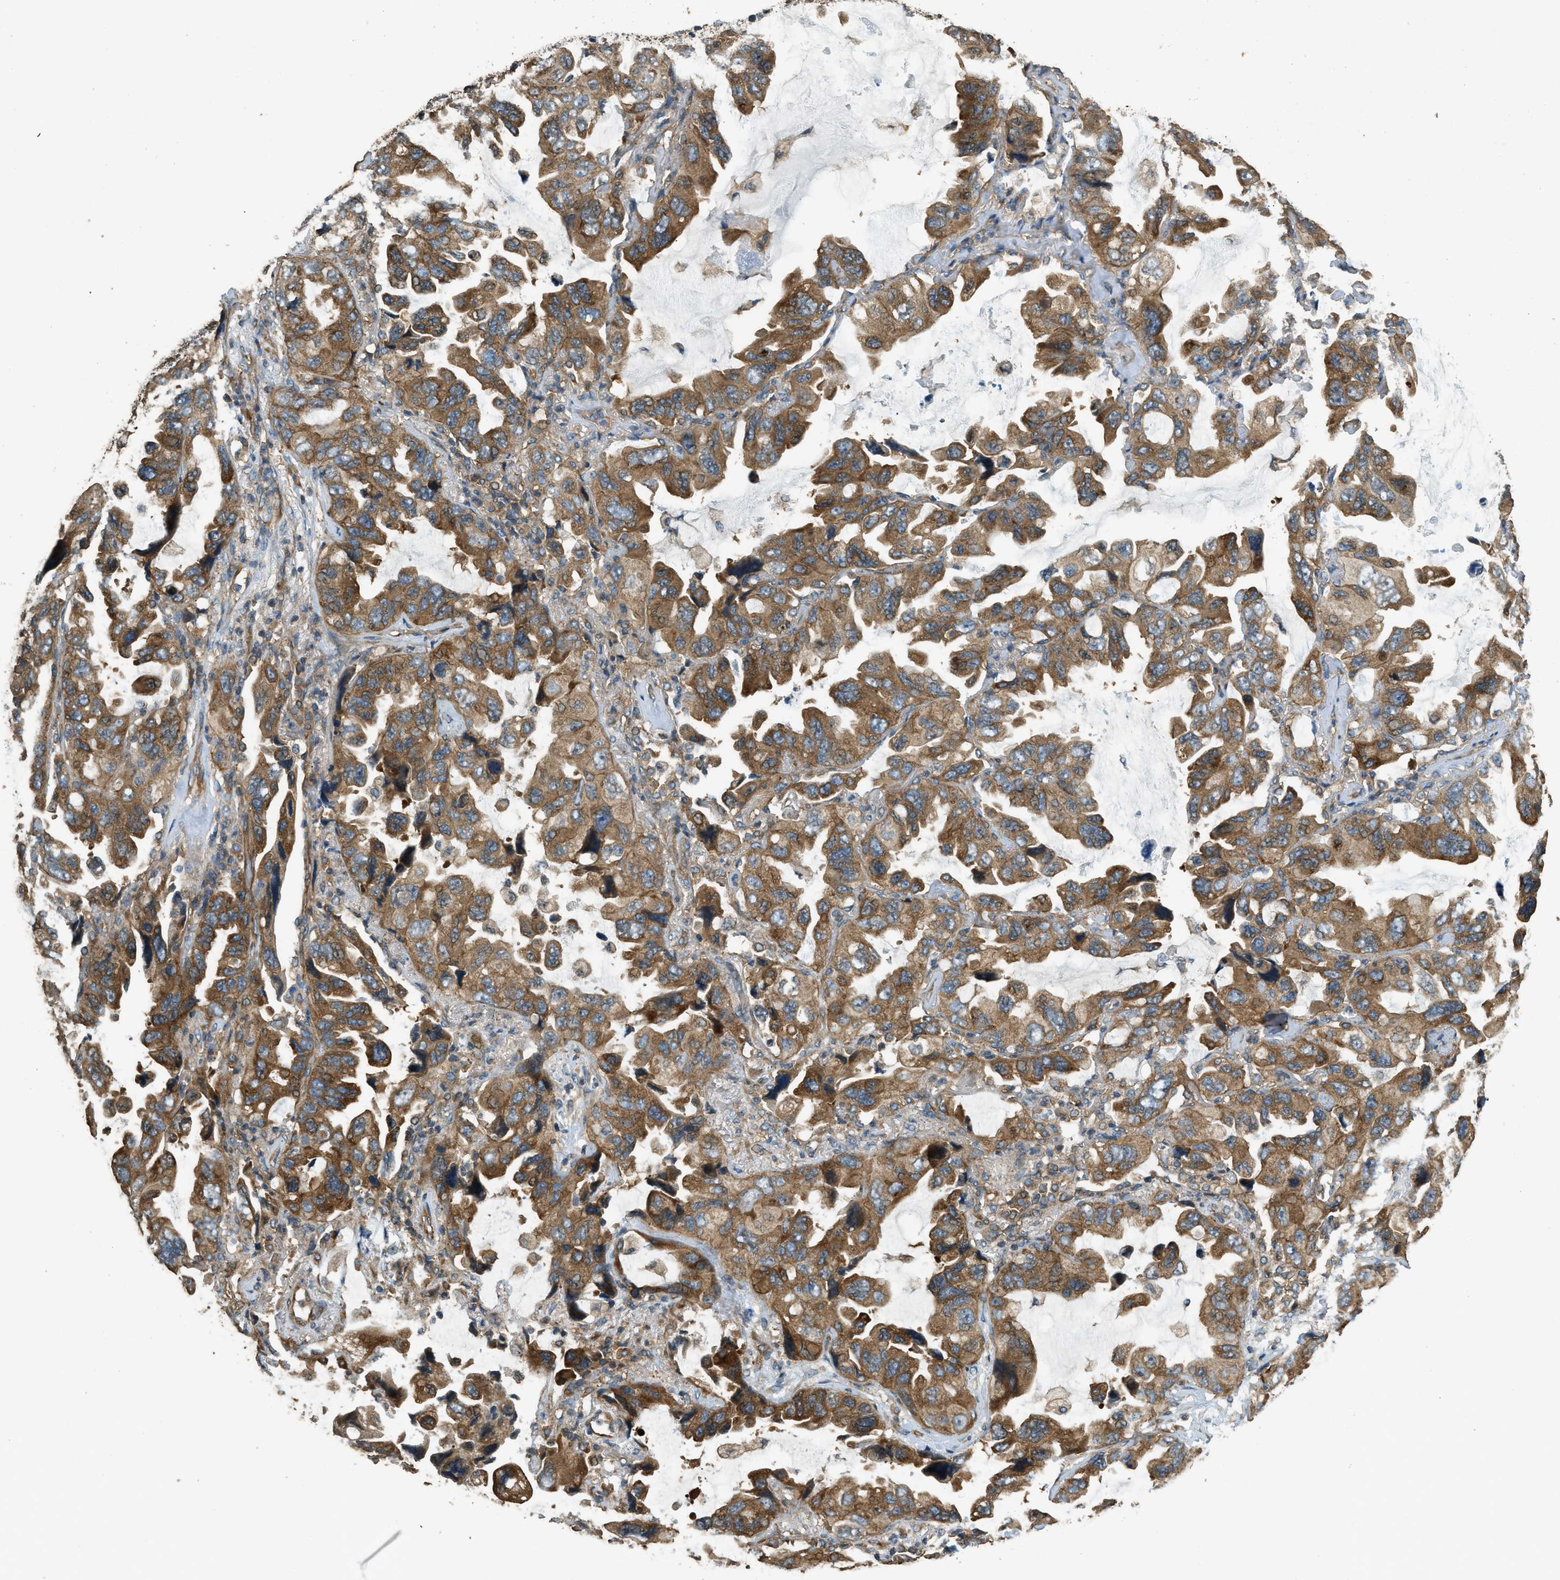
{"staining": {"intensity": "moderate", "quantity": ">75%", "location": "cytoplasmic/membranous"}, "tissue": "lung cancer", "cell_type": "Tumor cells", "image_type": "cancer", "snomed": [{"axis": "morphology", "description": "Squamous cell carcinoma, NOS"}, {"axis": "topography", "description": "Lung"}], "caption": "Lung cancer (squamous cell carcinoma) stained with DAB (3,3'-diaminobenzidine) immunohistochemistry (IHC) displays medium levels of moderate cytoplasmic/membranous expression in about >75% of tumor cells.", "gene": "MARS1", "patient": {"sex": "female", "age": 73}}